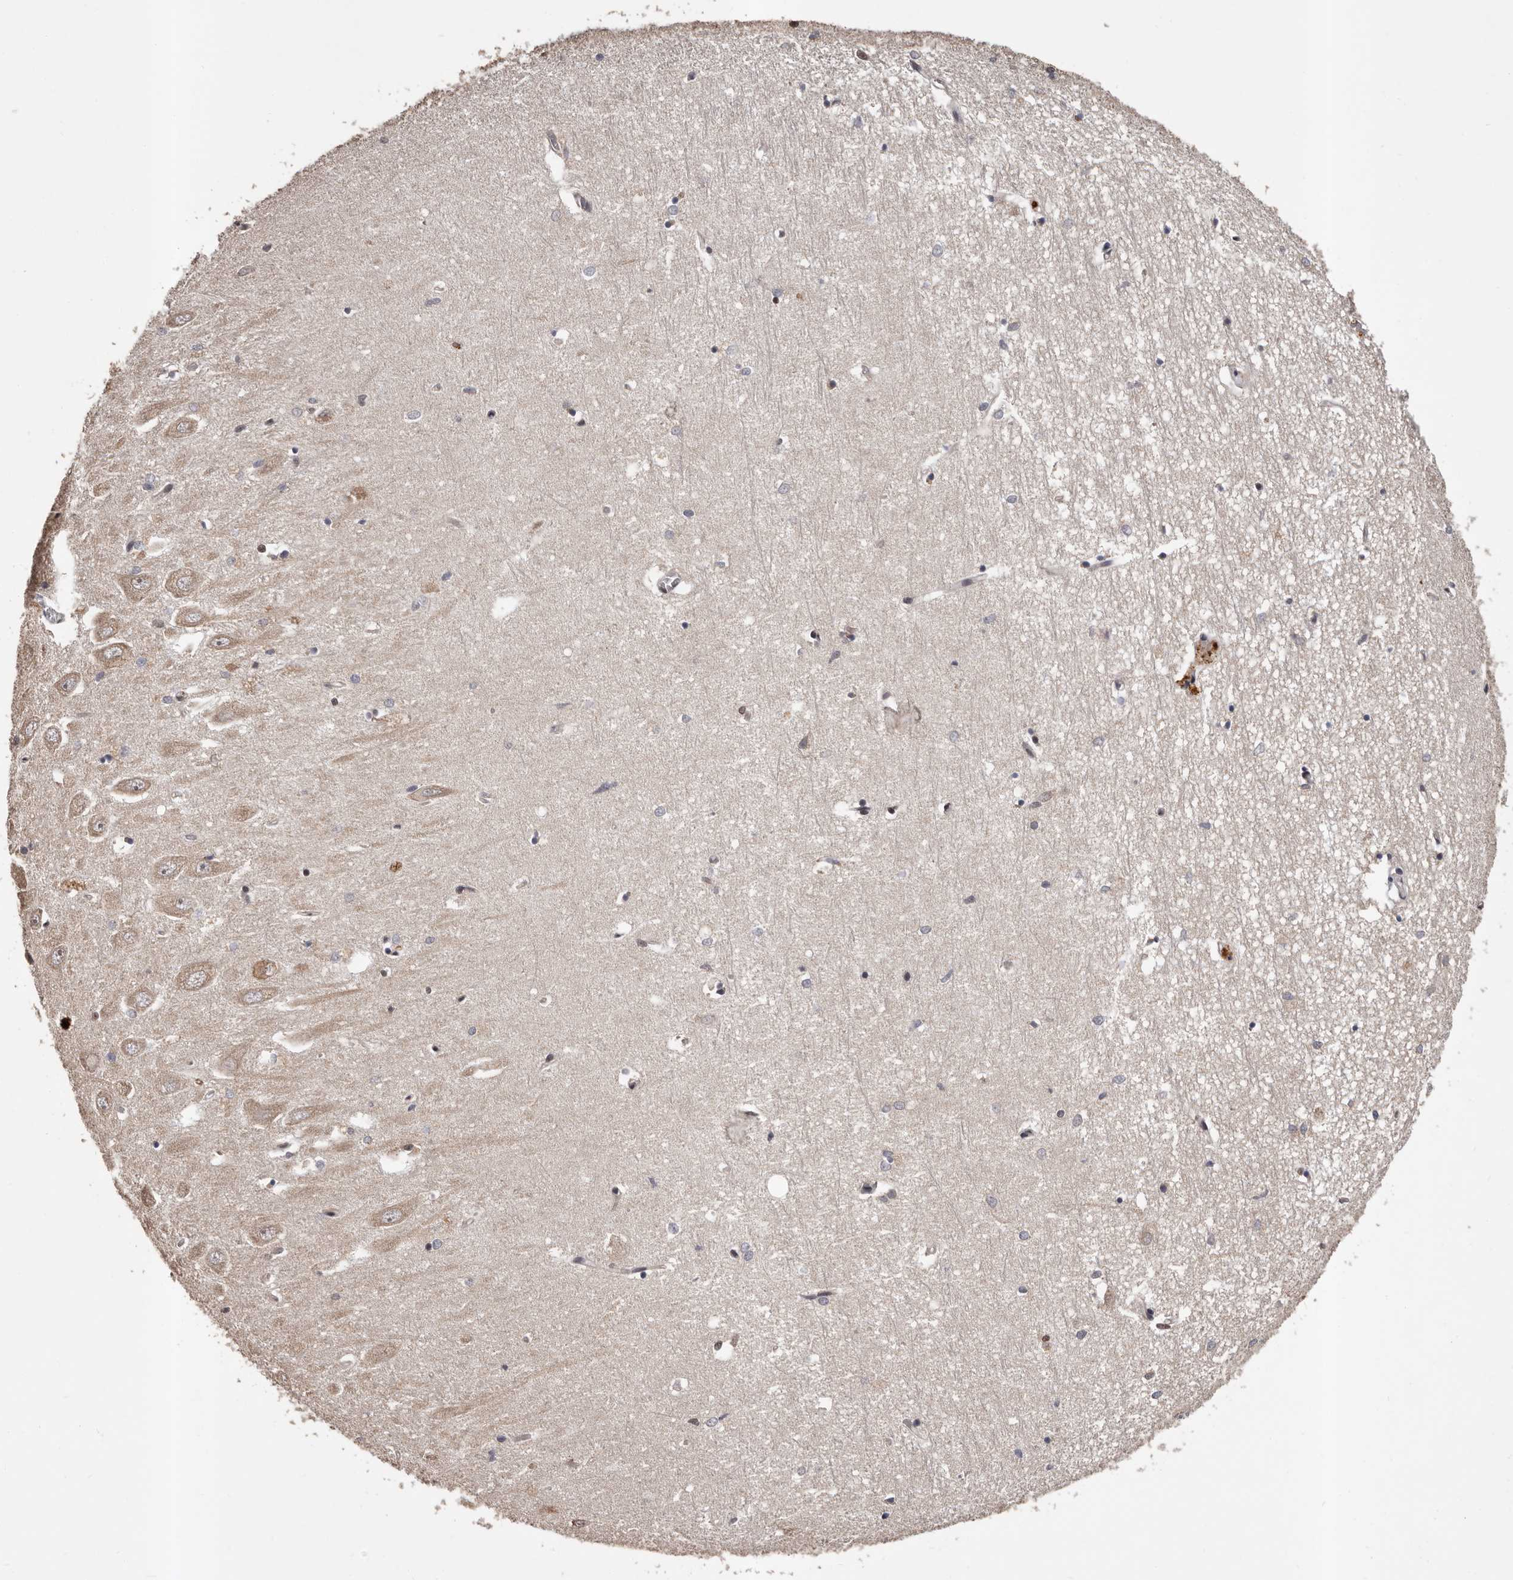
{"staining": {"intensity": "weak", "quantity": "<25%", "location": "cytoplasmic/membranous"}, "tissue": "hippocampus", "cell_type": "Glial cells", "image_type": "normal", "snomed": [{"axis": "morphology", "description": "Normal tissue, NOS"}, {"axis": "topography", "description": "Hippocampus"}], "caption": "The histopathology image shows no significant expression in glial cells of hippocampus. Nuclei are stained in blue.", "gene": "VPS37A", "patient": {"sex": "female", "age": 64}}